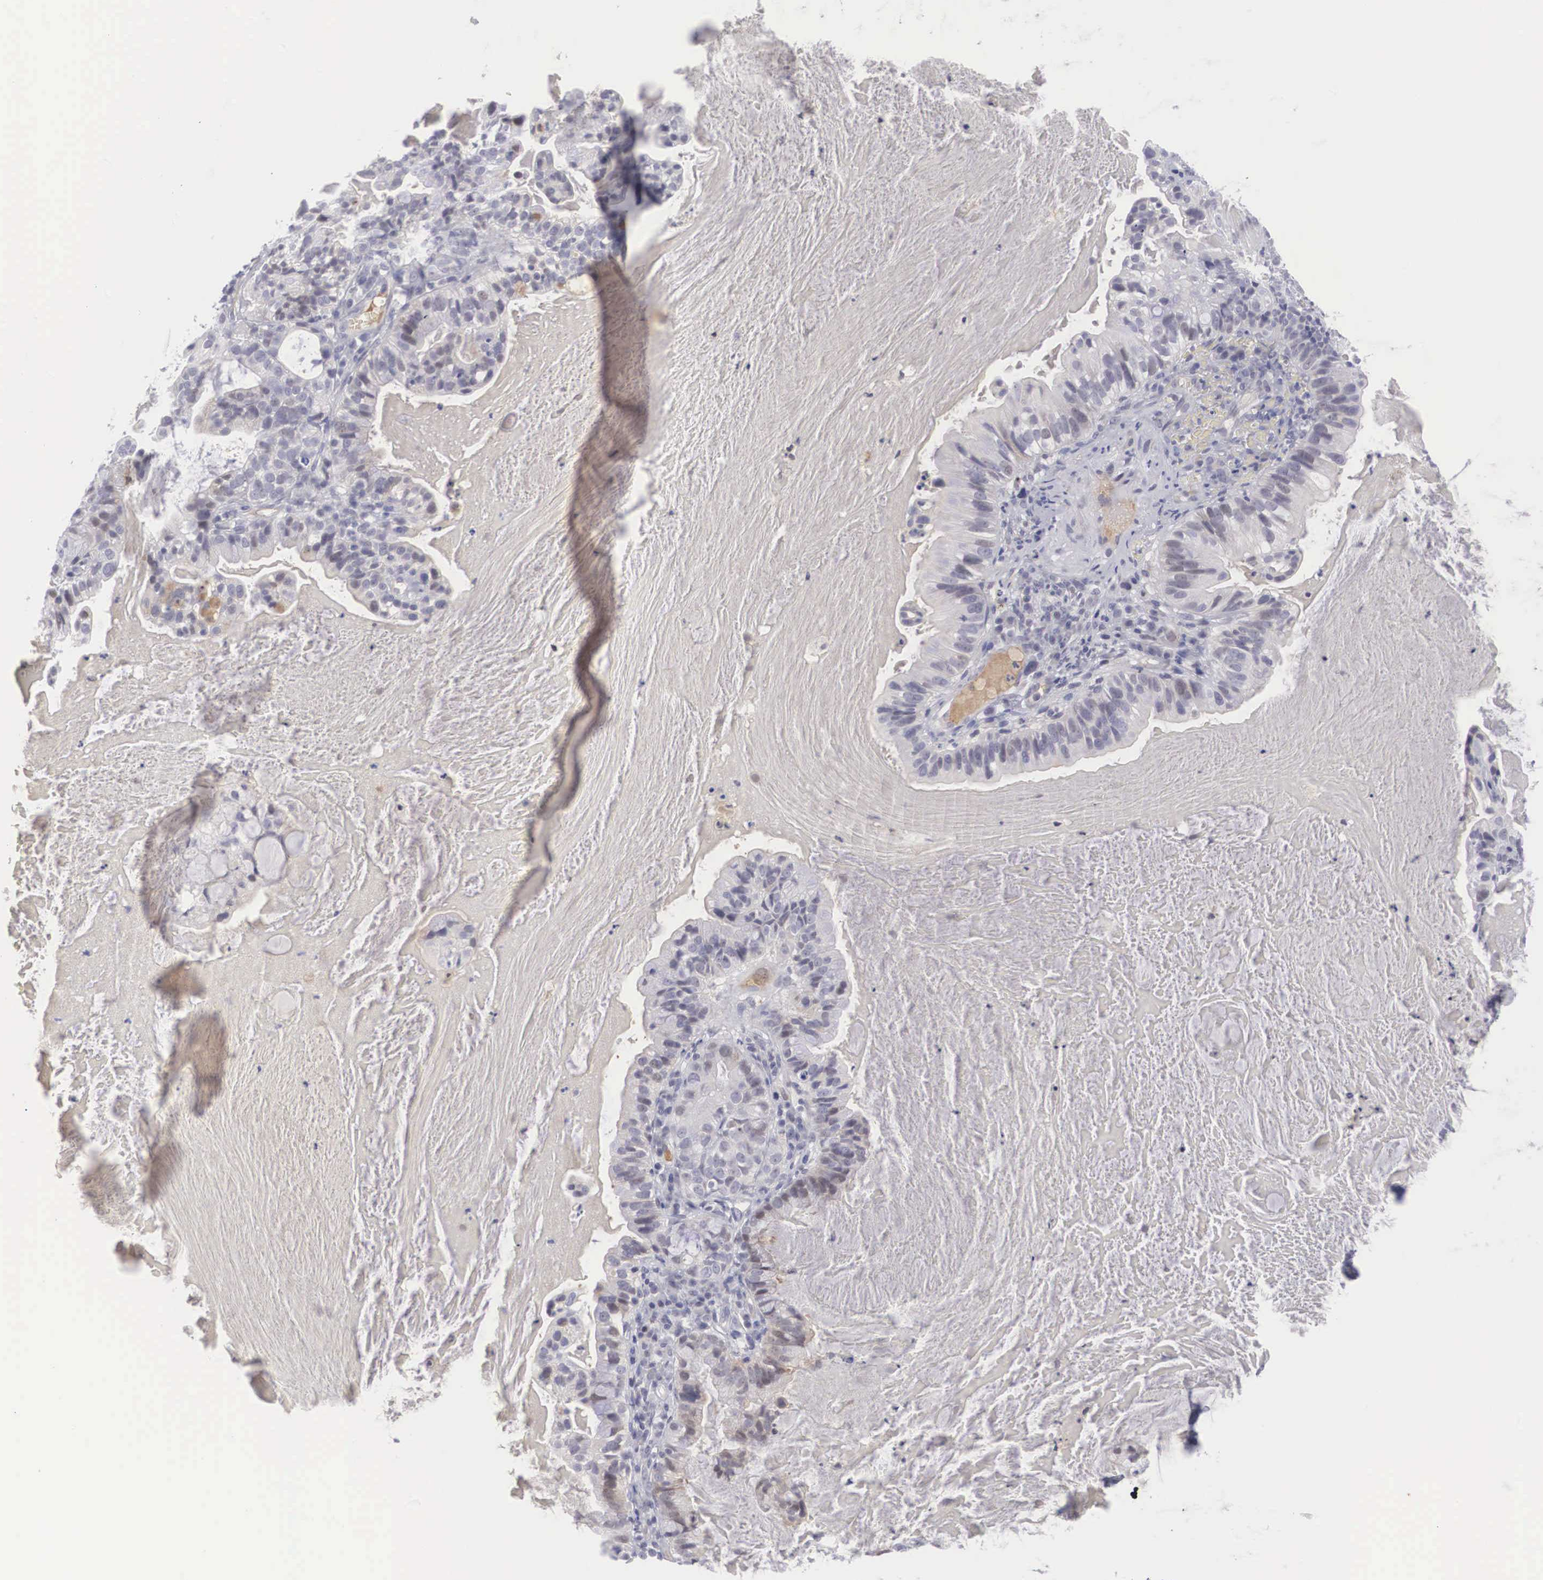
{"staining": {"intensity": "negative", "quantity": "none", "location": "none"}, "tissue": "cervical cancer", "cell_type": "Tumor cells", "image_type": "cancer", "snomed": [{"axis": "morphology", "description": "Adenocarcinoma, NOS"}, {"axis": "topography", "description": "Cervix"}], "caption": "This is an immunohistochemistry micrograph of cervical cancer (adenocarcinoma). There is no positivity in tumor cells.", "gene": "RBPJ", "patient": {"sex": "female", "age": 41}}